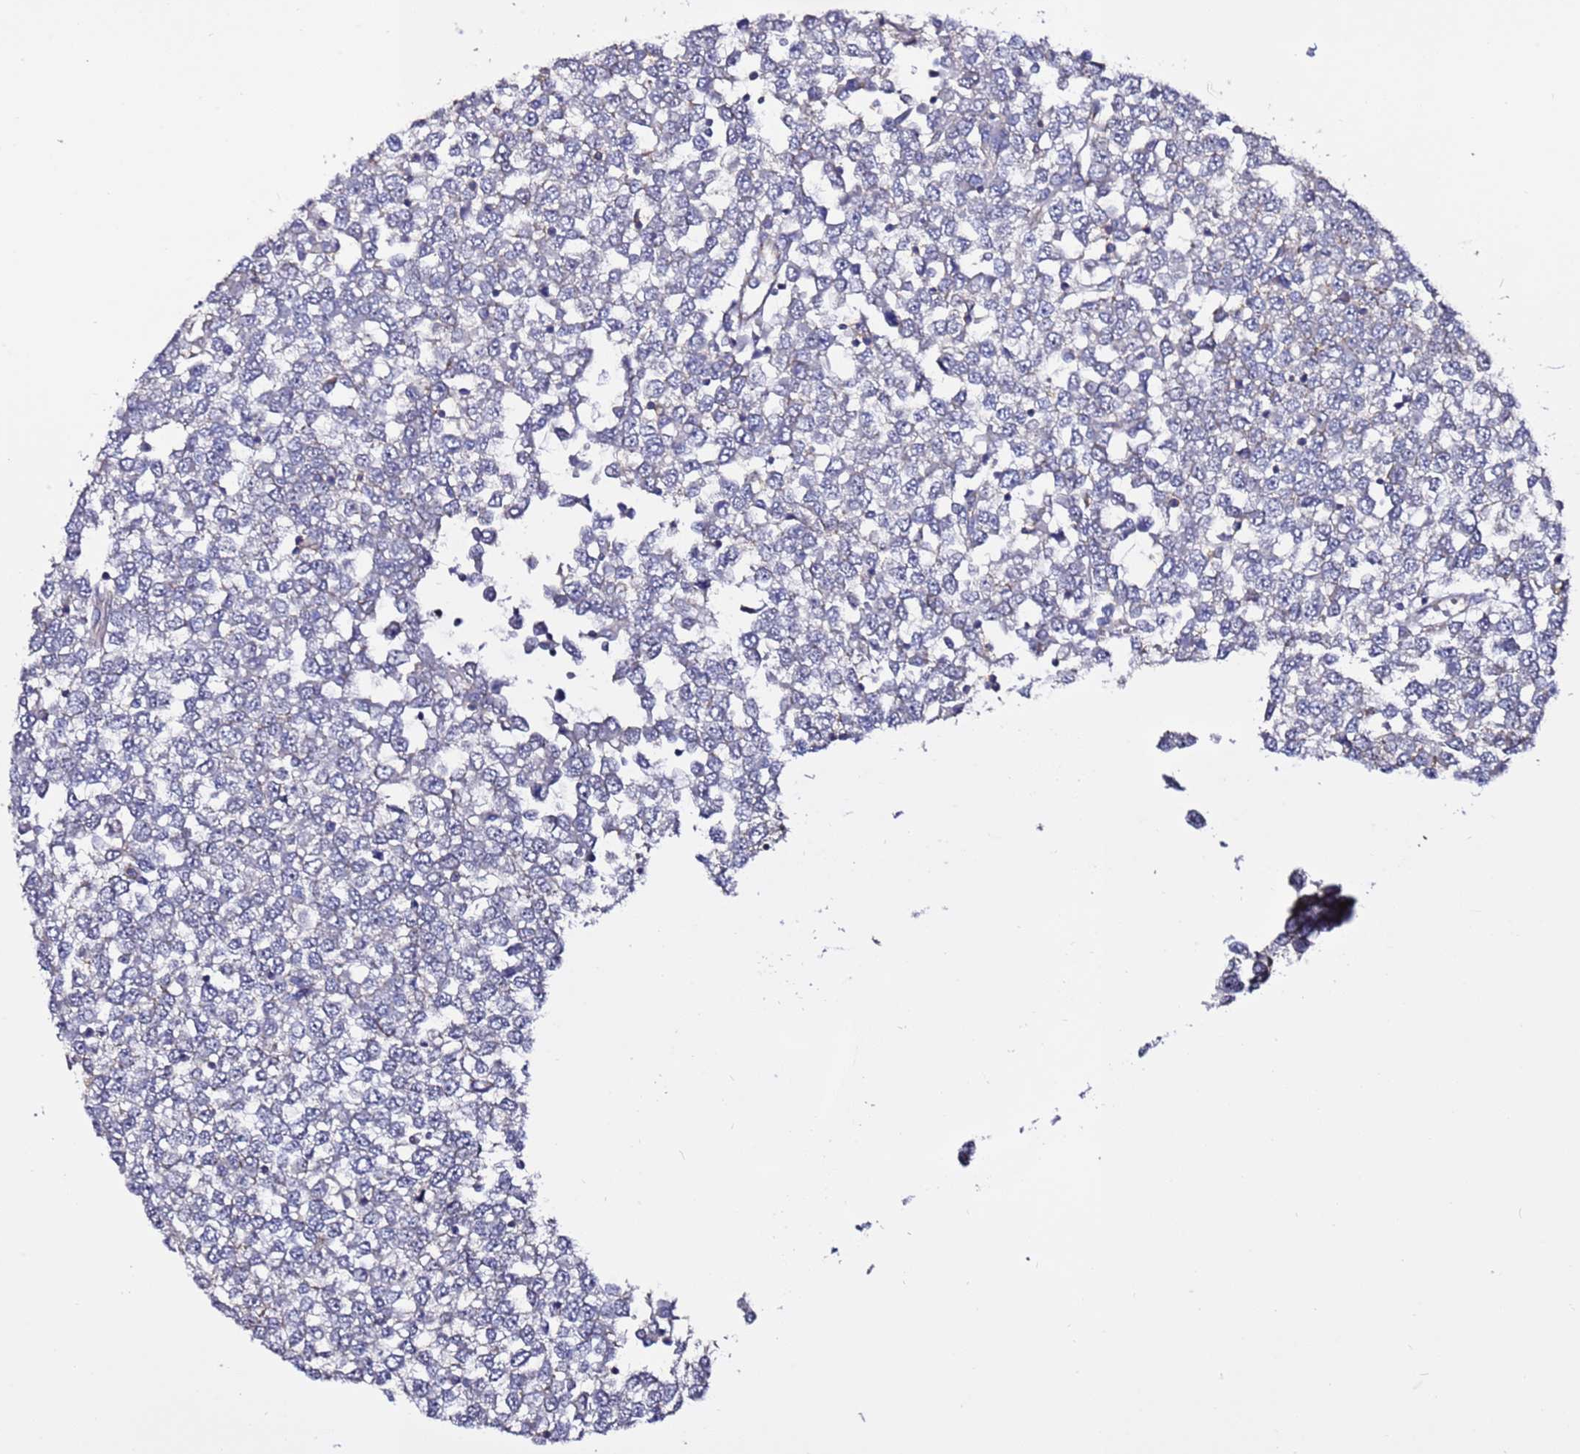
{"staining": {"intensity": "negative", "quantity": "none", "location": "none"}, "tissue": "testis cancer", "cell_type": "Tumor cells", "image_type": "cancer", "snomed": [{"axis": "morphology", "description": "Seminoma, NOS"}, {"axis": "topography", "description": "Testis"}], "caption": "An IHC image of testis seminoma is shown. There is no staining in tumor cells of testis seminoma.", "gene": "TENM3", "patient": {"sex": "male", "age": 65}}